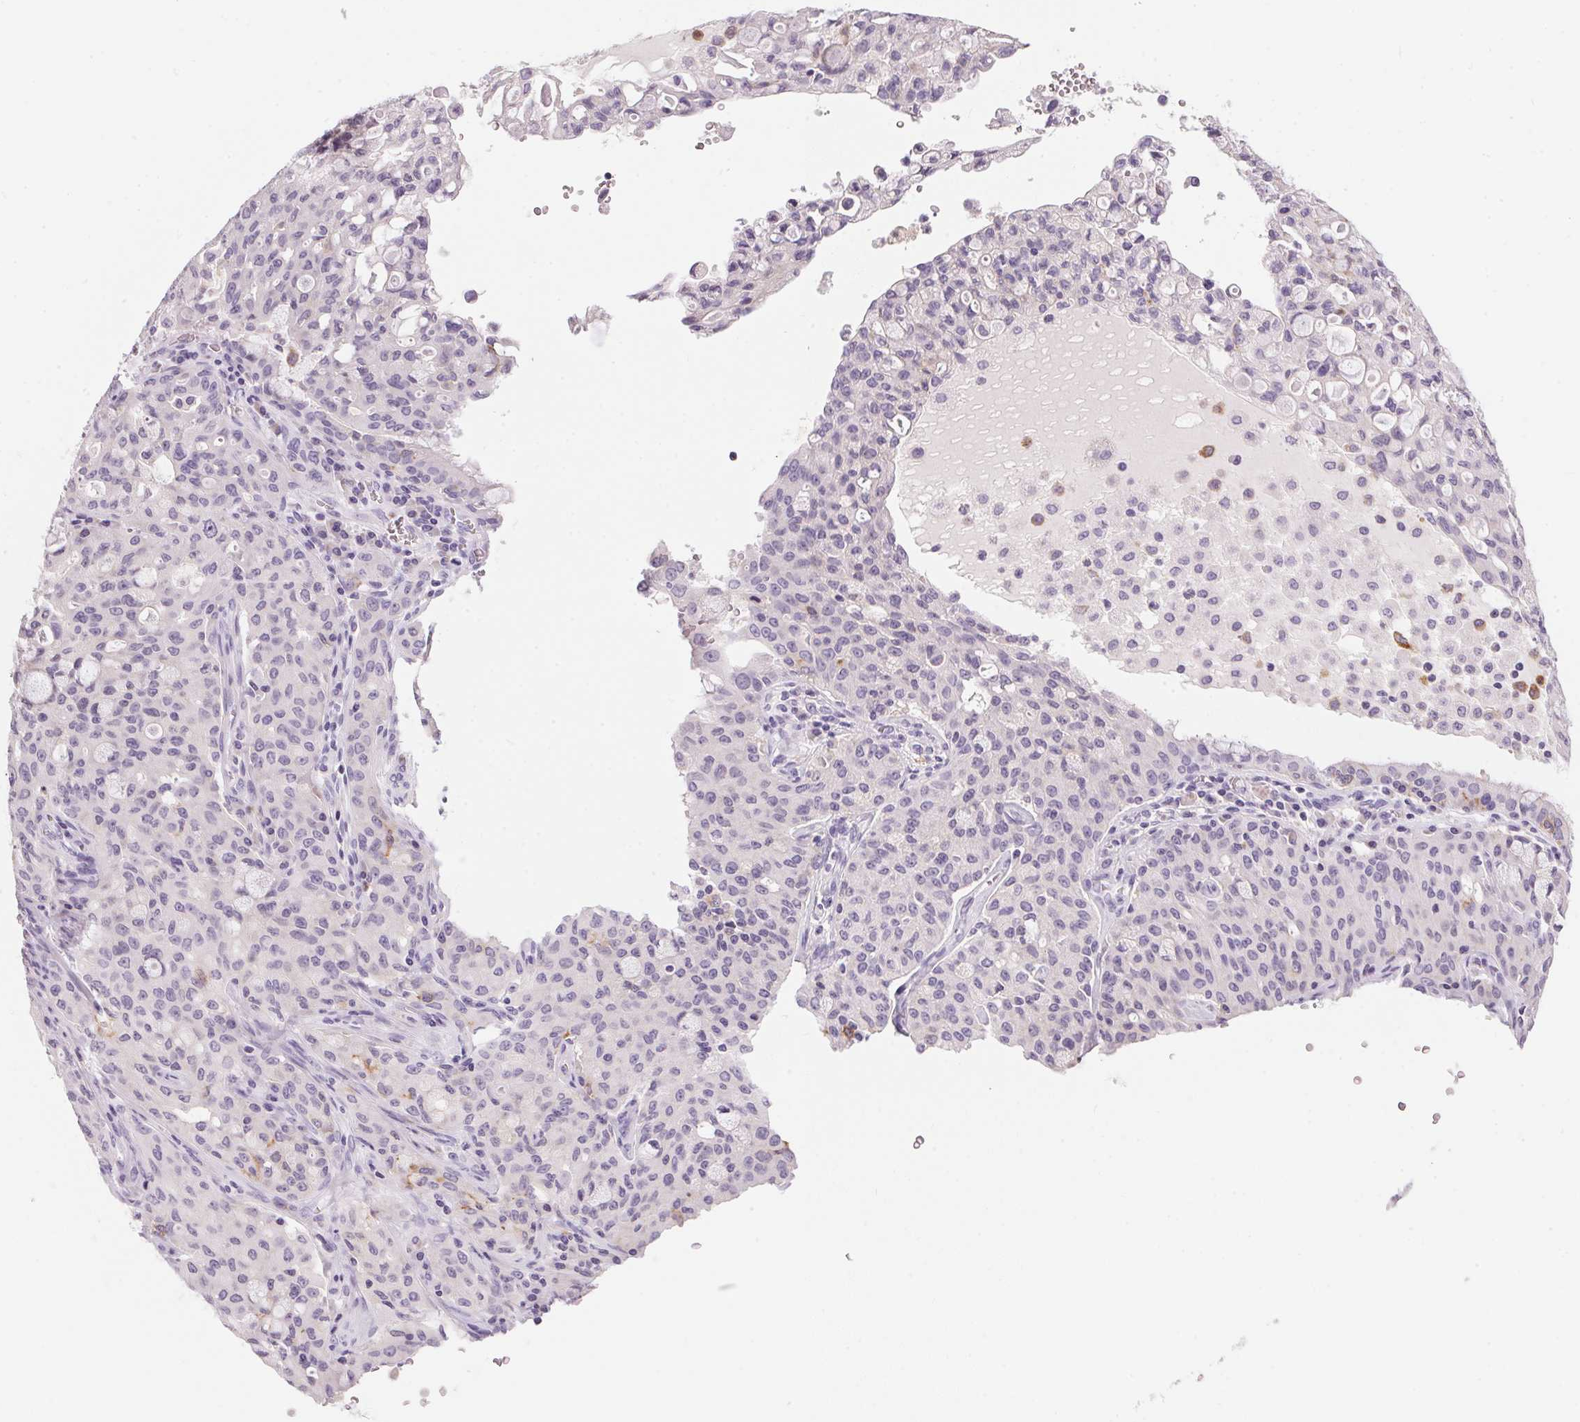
{"staining": {"intensity": "negative", "quantity": "none", "location": "none"}, "tissue": "lung cancer", "cell_type": "Tumor cells", "image_type": "cancer", "snomed": [{"axis": "morphology", "description": "Adenocarcinoma, NOS"}, {"axis": "topography", "description": "Lung"}], "caption": "Immunohistochemical staining of human adenocarcinoma (lung) exhibits no significant expression in tumor cells.", "gene": "ECPAS", "patient": {"sex": "female", "age": 44}}